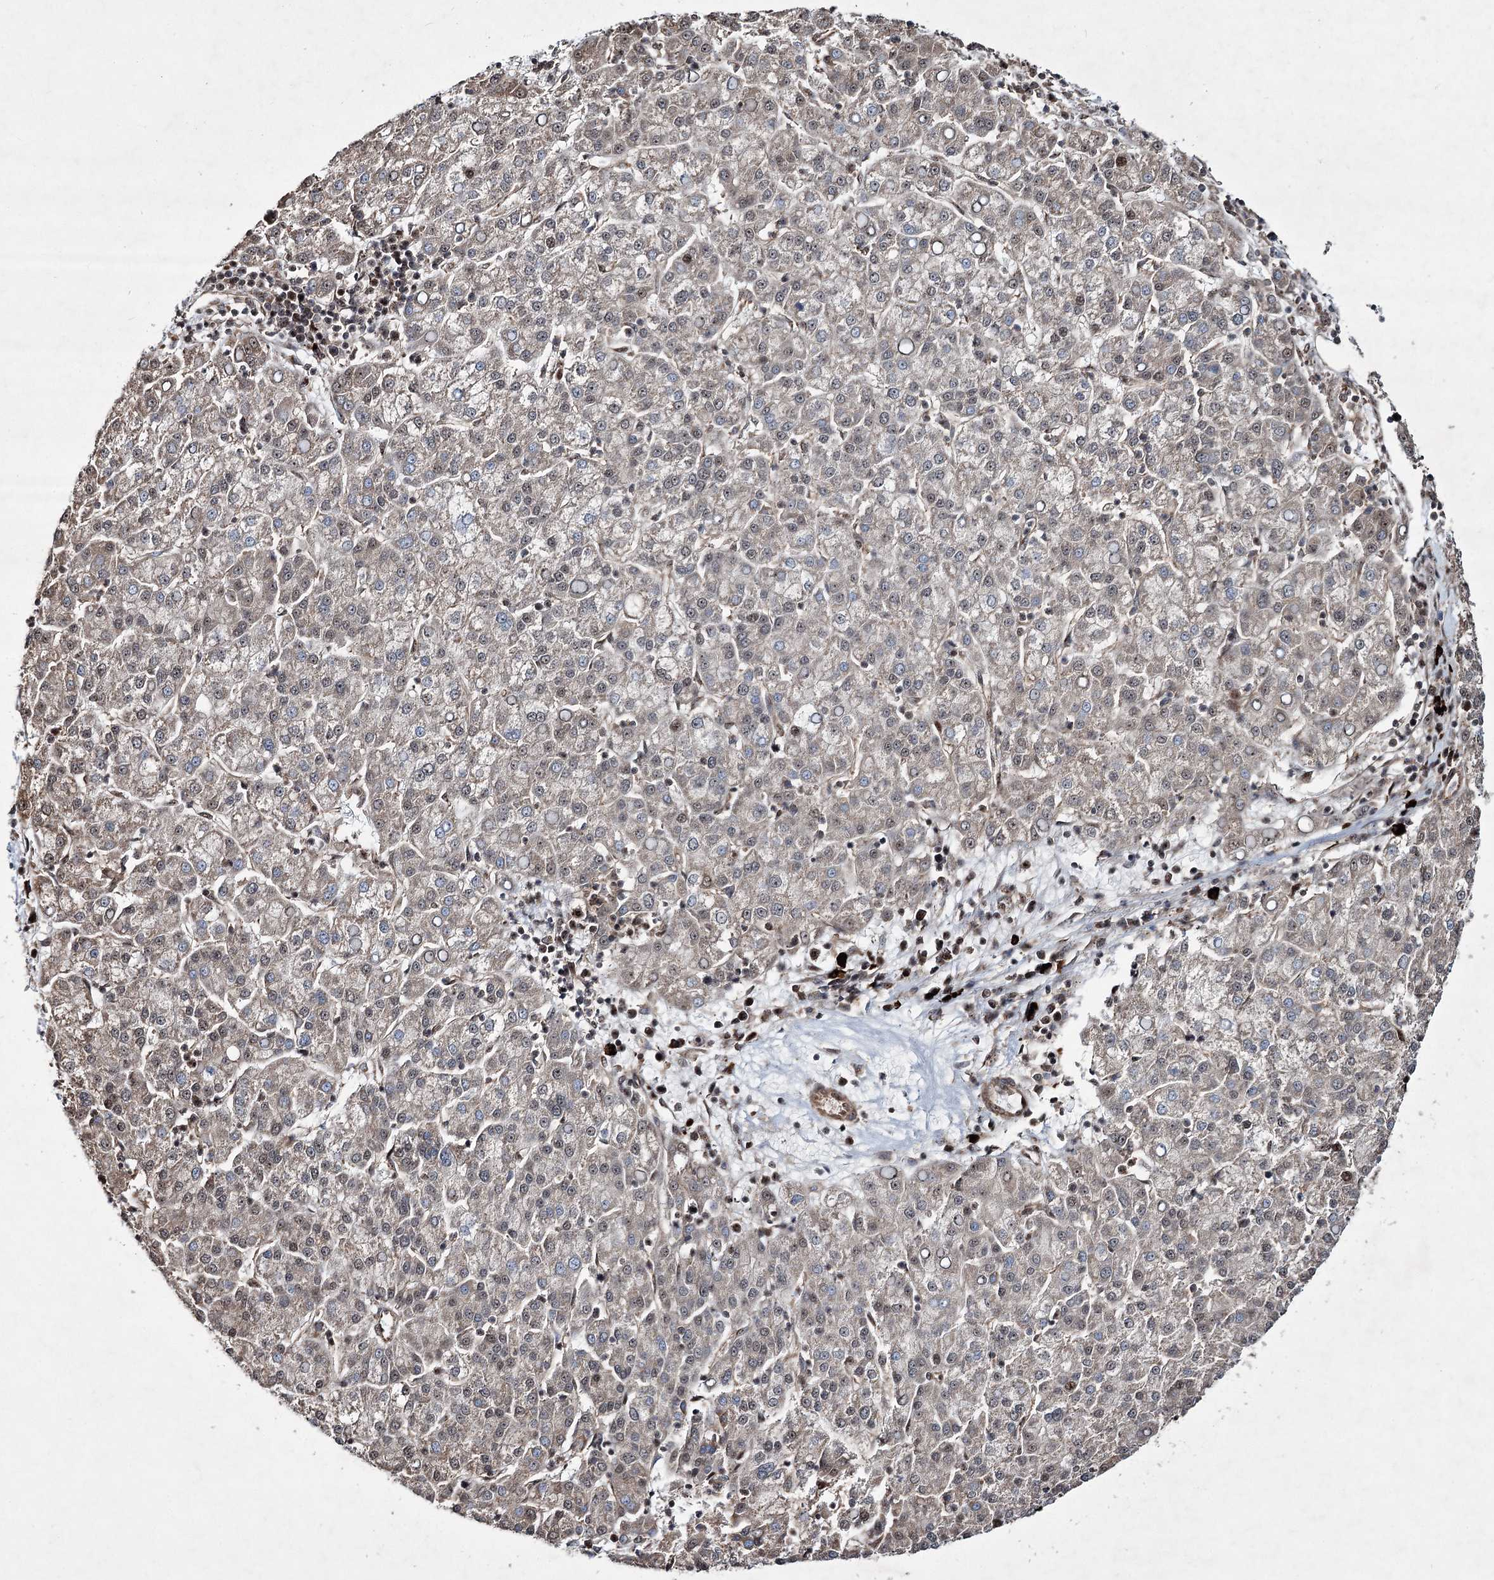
{"staining": {"intensity": "weak", "quantity": "25%-75%", "location": "cytoplasmic/membranous,nuclear"}, "tissue": "liver cancer", "cell_type": "Tumor cells", "image_type": "cancer", "snomed": [{"axis": "morphology", "description": "Carcinoma, Hepatocellular, NOS"}, {"axis": "topography", "description": "Liver"}], "caption": "Liver cancer (hepatocellular carcinoma) stained for a protein demonstrates weak cytoplasmic/membranous and nuclear positivity in tumor cells.", "gene": "SERINC5", "patient": {"sex": "female", "age": 58}}